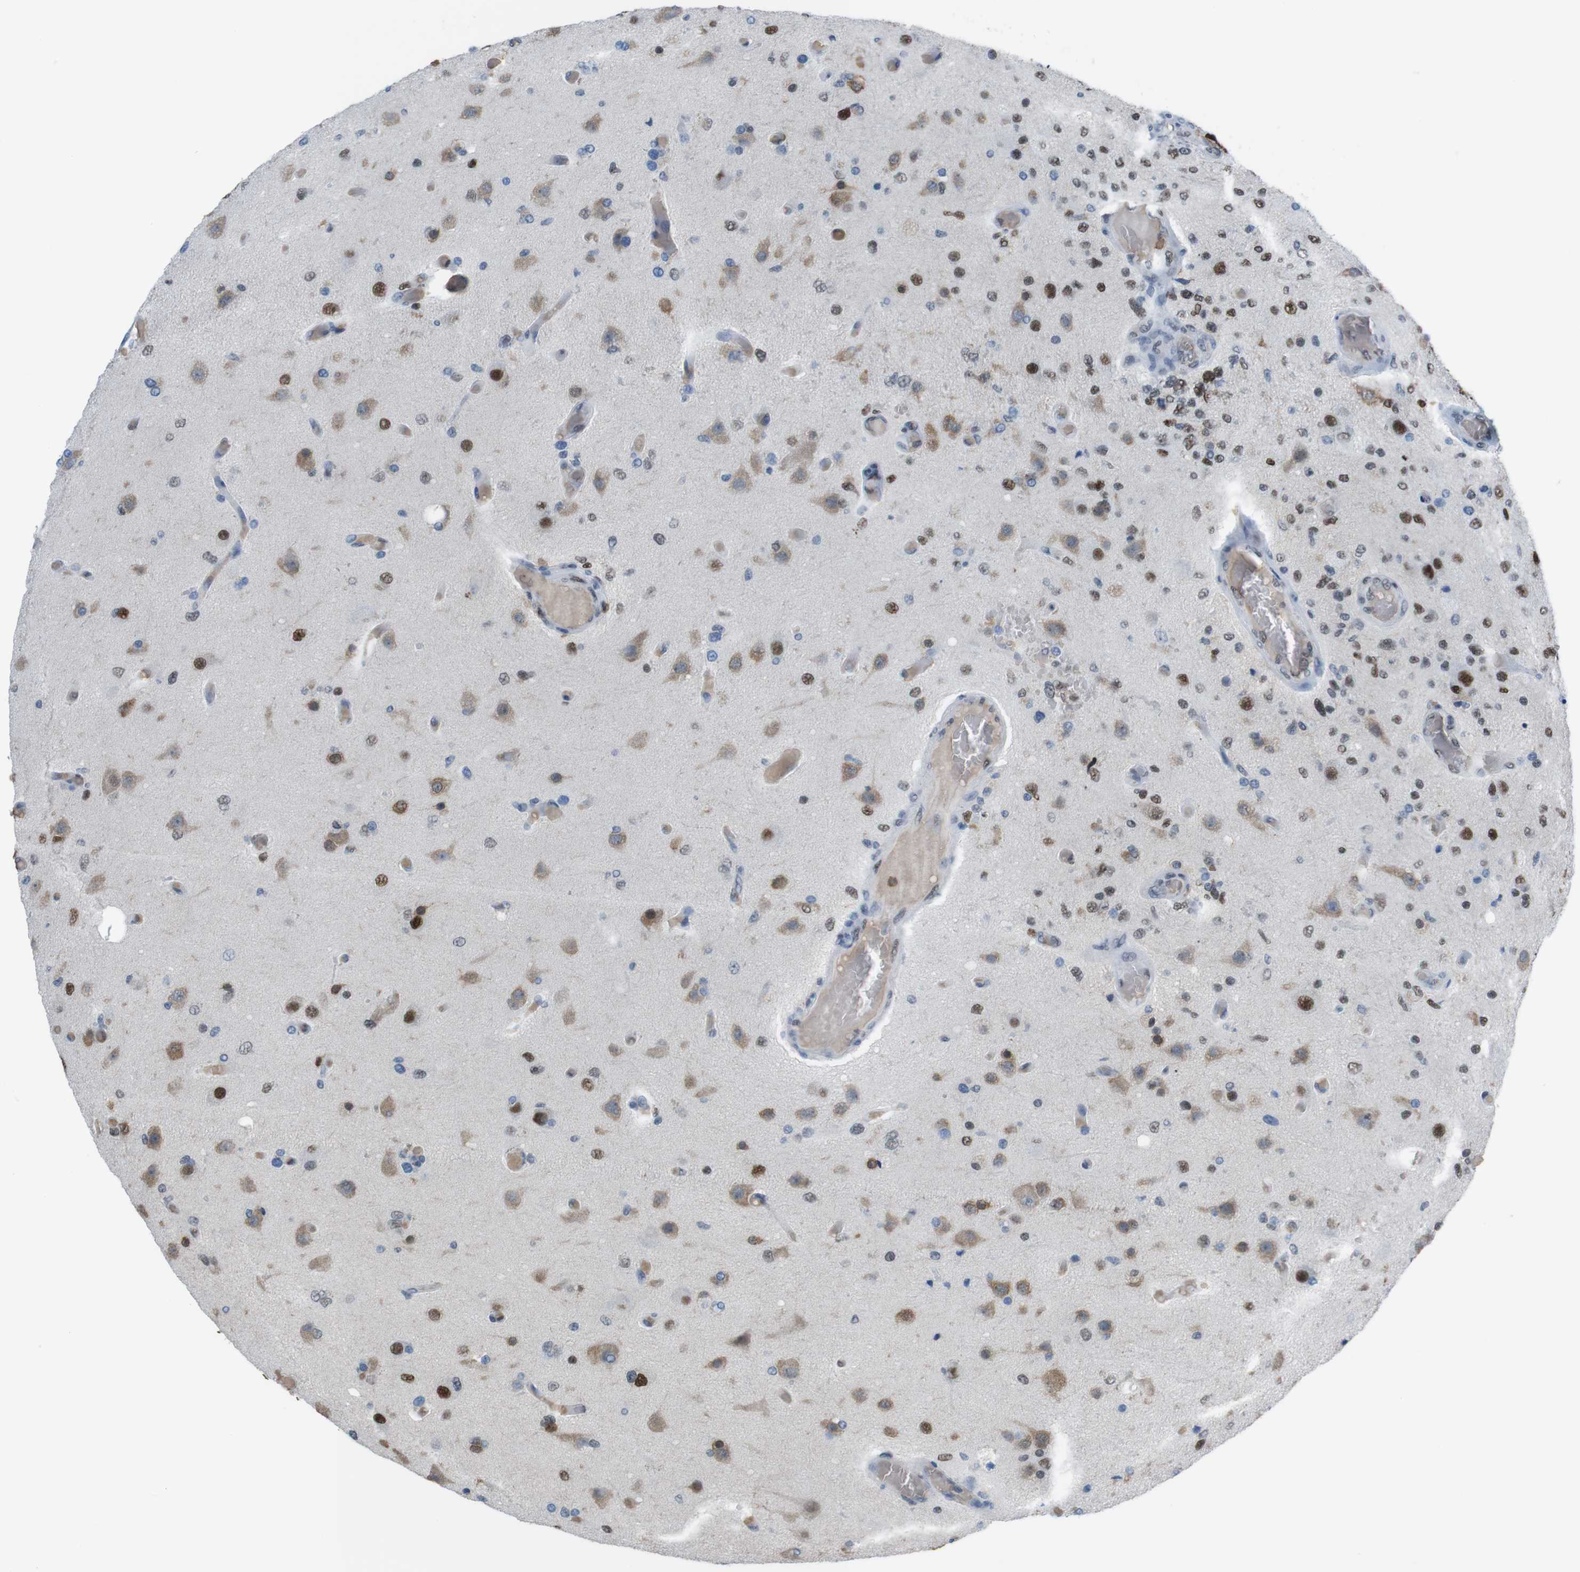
{"staining": {"intensity": "moderate", "quantity": ">75%", "location": "cytoplasmic/membranous,nuclear"}, "tissue": "glioma", "cell_type": "Tumor cells", "image_type": "cancer", "snomed": [{"axis": "morphology", "description": "Normal tissue, NOS"}, {"axis": "morphology", "description": "Glioma, malignant, High grade"}, {"axis": "topography", "description": "Cerebral cortex"}], "caption": "The photomicrograph demonstrates immunohistochemical staining of glioma. There is moderate cytoplasmic/membranous and nuclear expression is identified in approximately >75% of tumor cells.", "gene": "SUB1", "patient": {"sex": "male", "age": 77}}